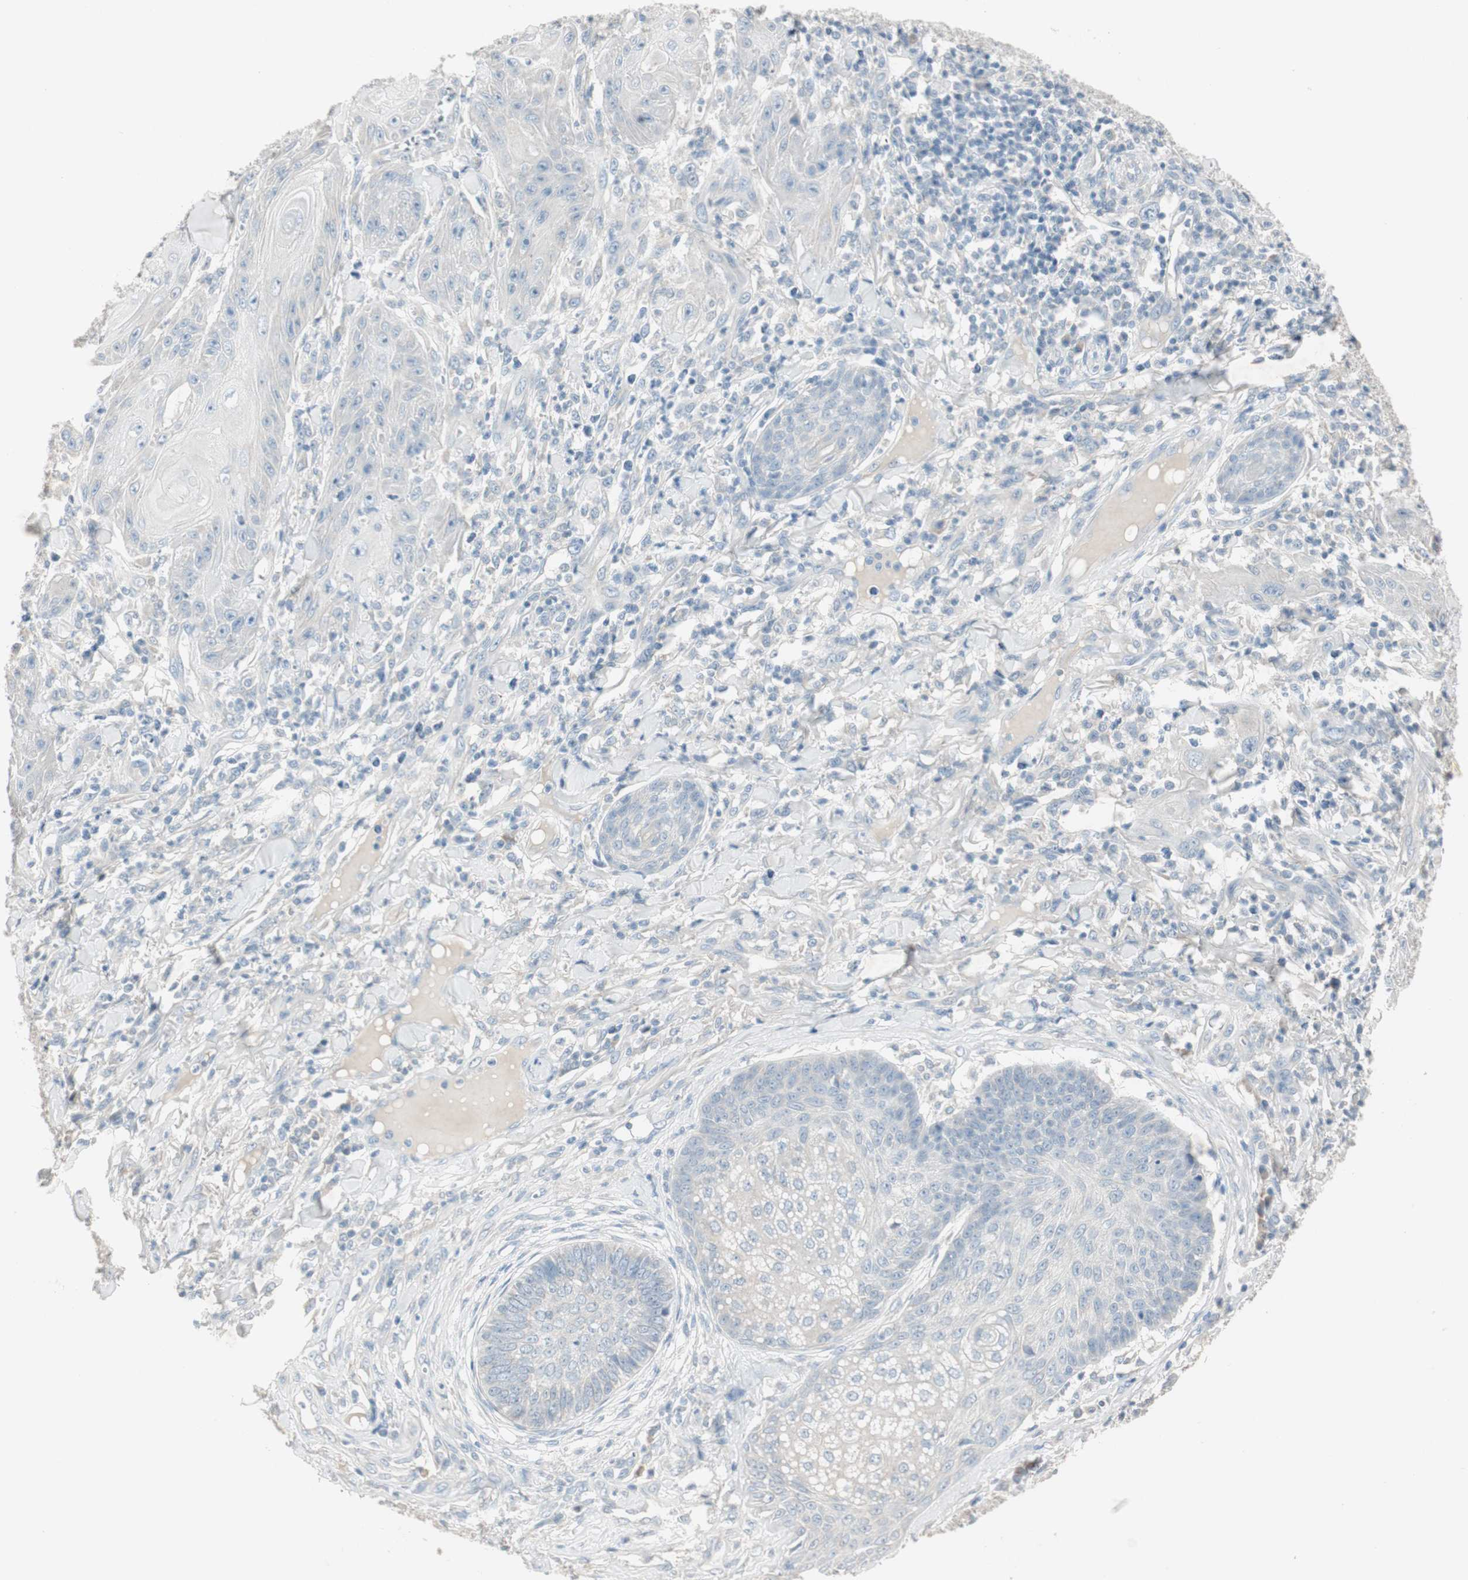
{"staining": {"intensity": "negative", "quantity": "none", "location": "none"}, "tissue": "skin cancer", "cell_type": "Tumor cells", "image_type": "cancer", "snomed": [{"axis": "morphology", "description": "Squamous cell carcinoma, NOS"}, {"axis": "topography", "description": "Skin"}], "caption": "DAB immunohistochemical staining of human skin cancer exhibits no significant positivity in tumor cells.", "gene": "KHK", "patient": {"sex": "female", "age": 78}}